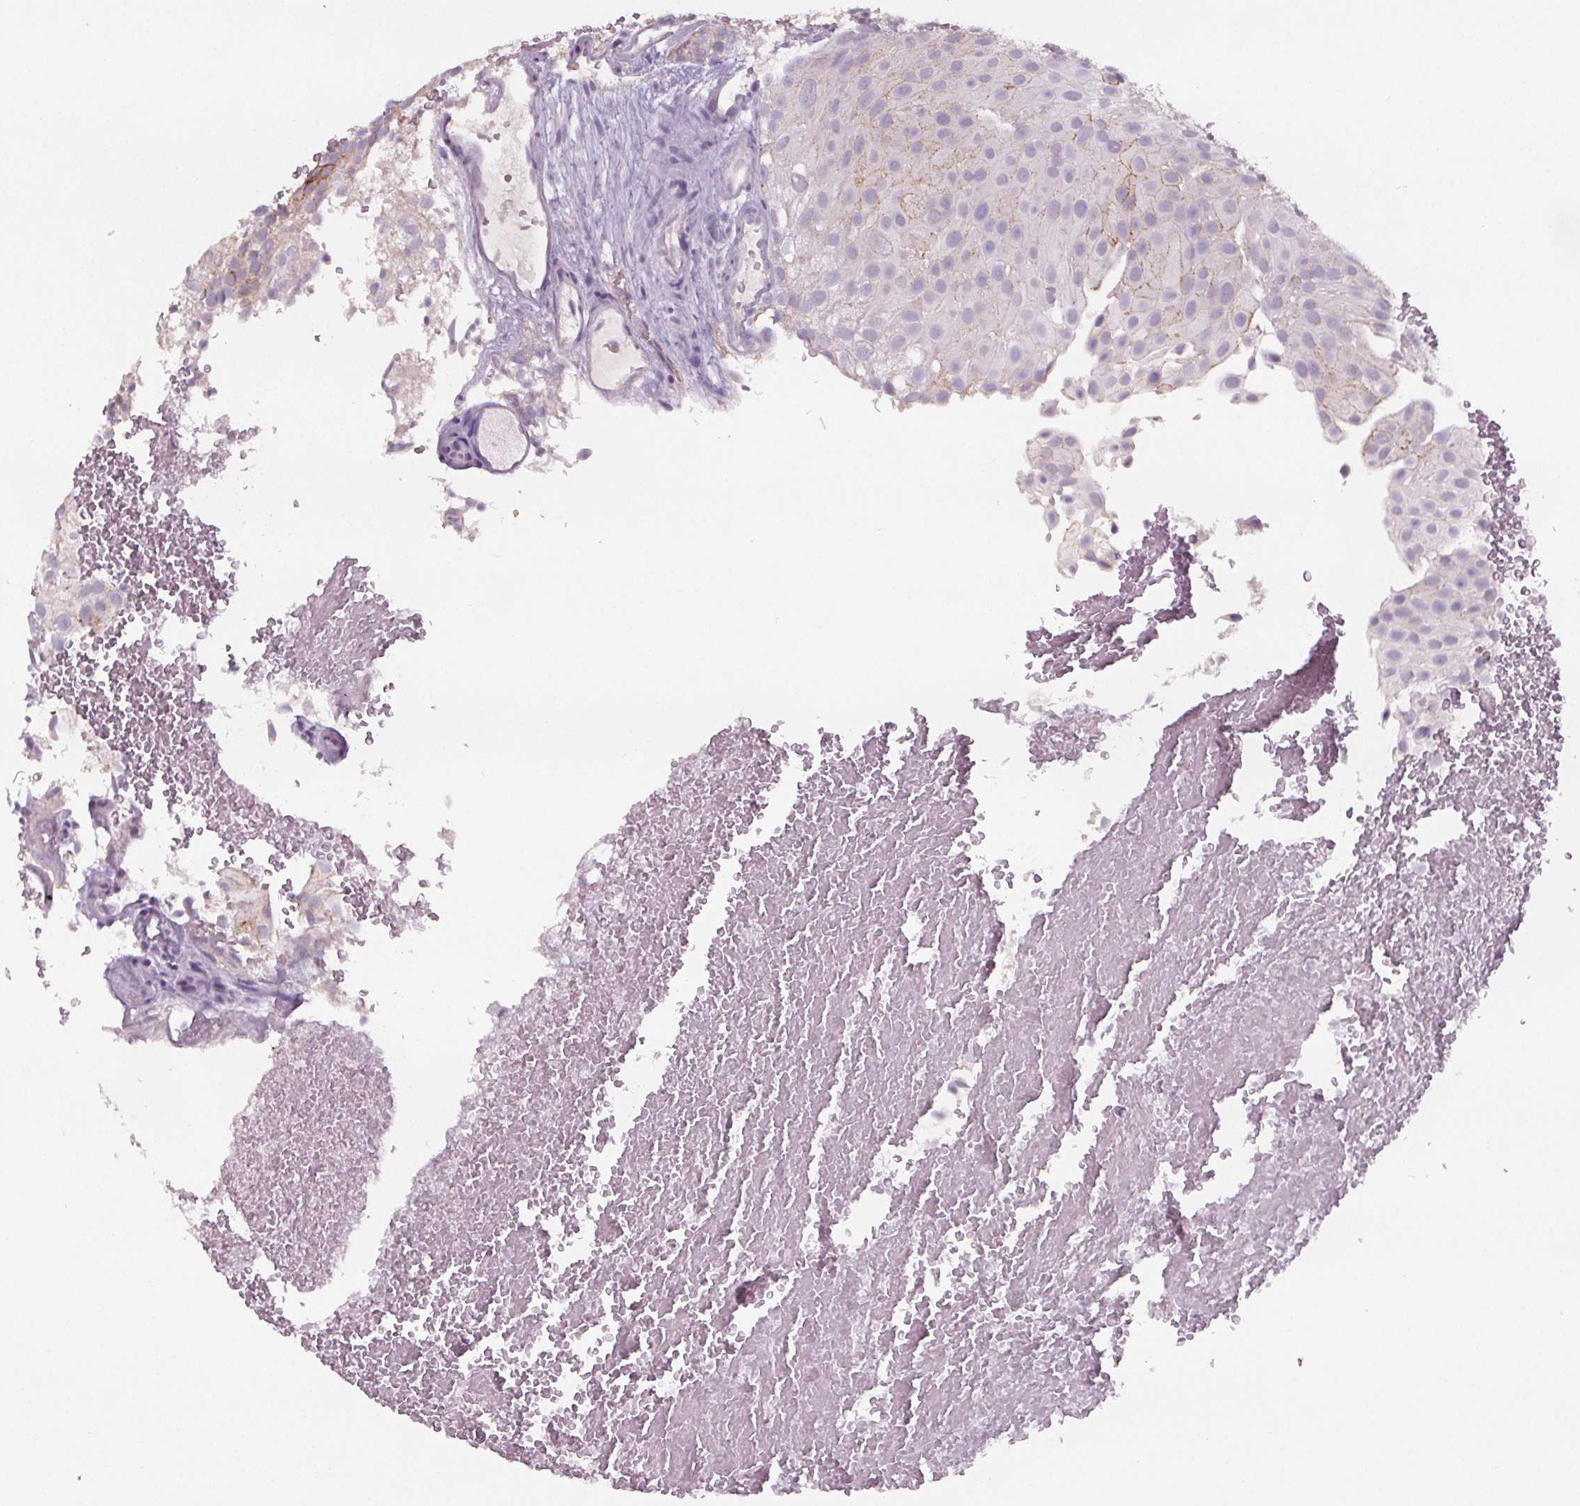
{"staining": {"intensity": "moderate", "quantity": "25%-75%", "location": "cytoplasmic/membranous"}, "tissue": "urothelial cancer", "cell_type": "Tumor cells", "image_type": "cancer", "snomed": [{"axis": "morphology", "description": "Urothelial carcinoma, Low grade"}, {"axis": "topography", "description": "Urinary bladder"}], "caption": "This micrograph displays urothelial cancer stained with IHC to label a protein in brown. The cytoplasmic/membranous of tumor cells show moderate positivity for the protein. Nuclei are counter-stained blue.", "gene": "ATP1A1", "patient": {"sex": "male", "age": 78}}